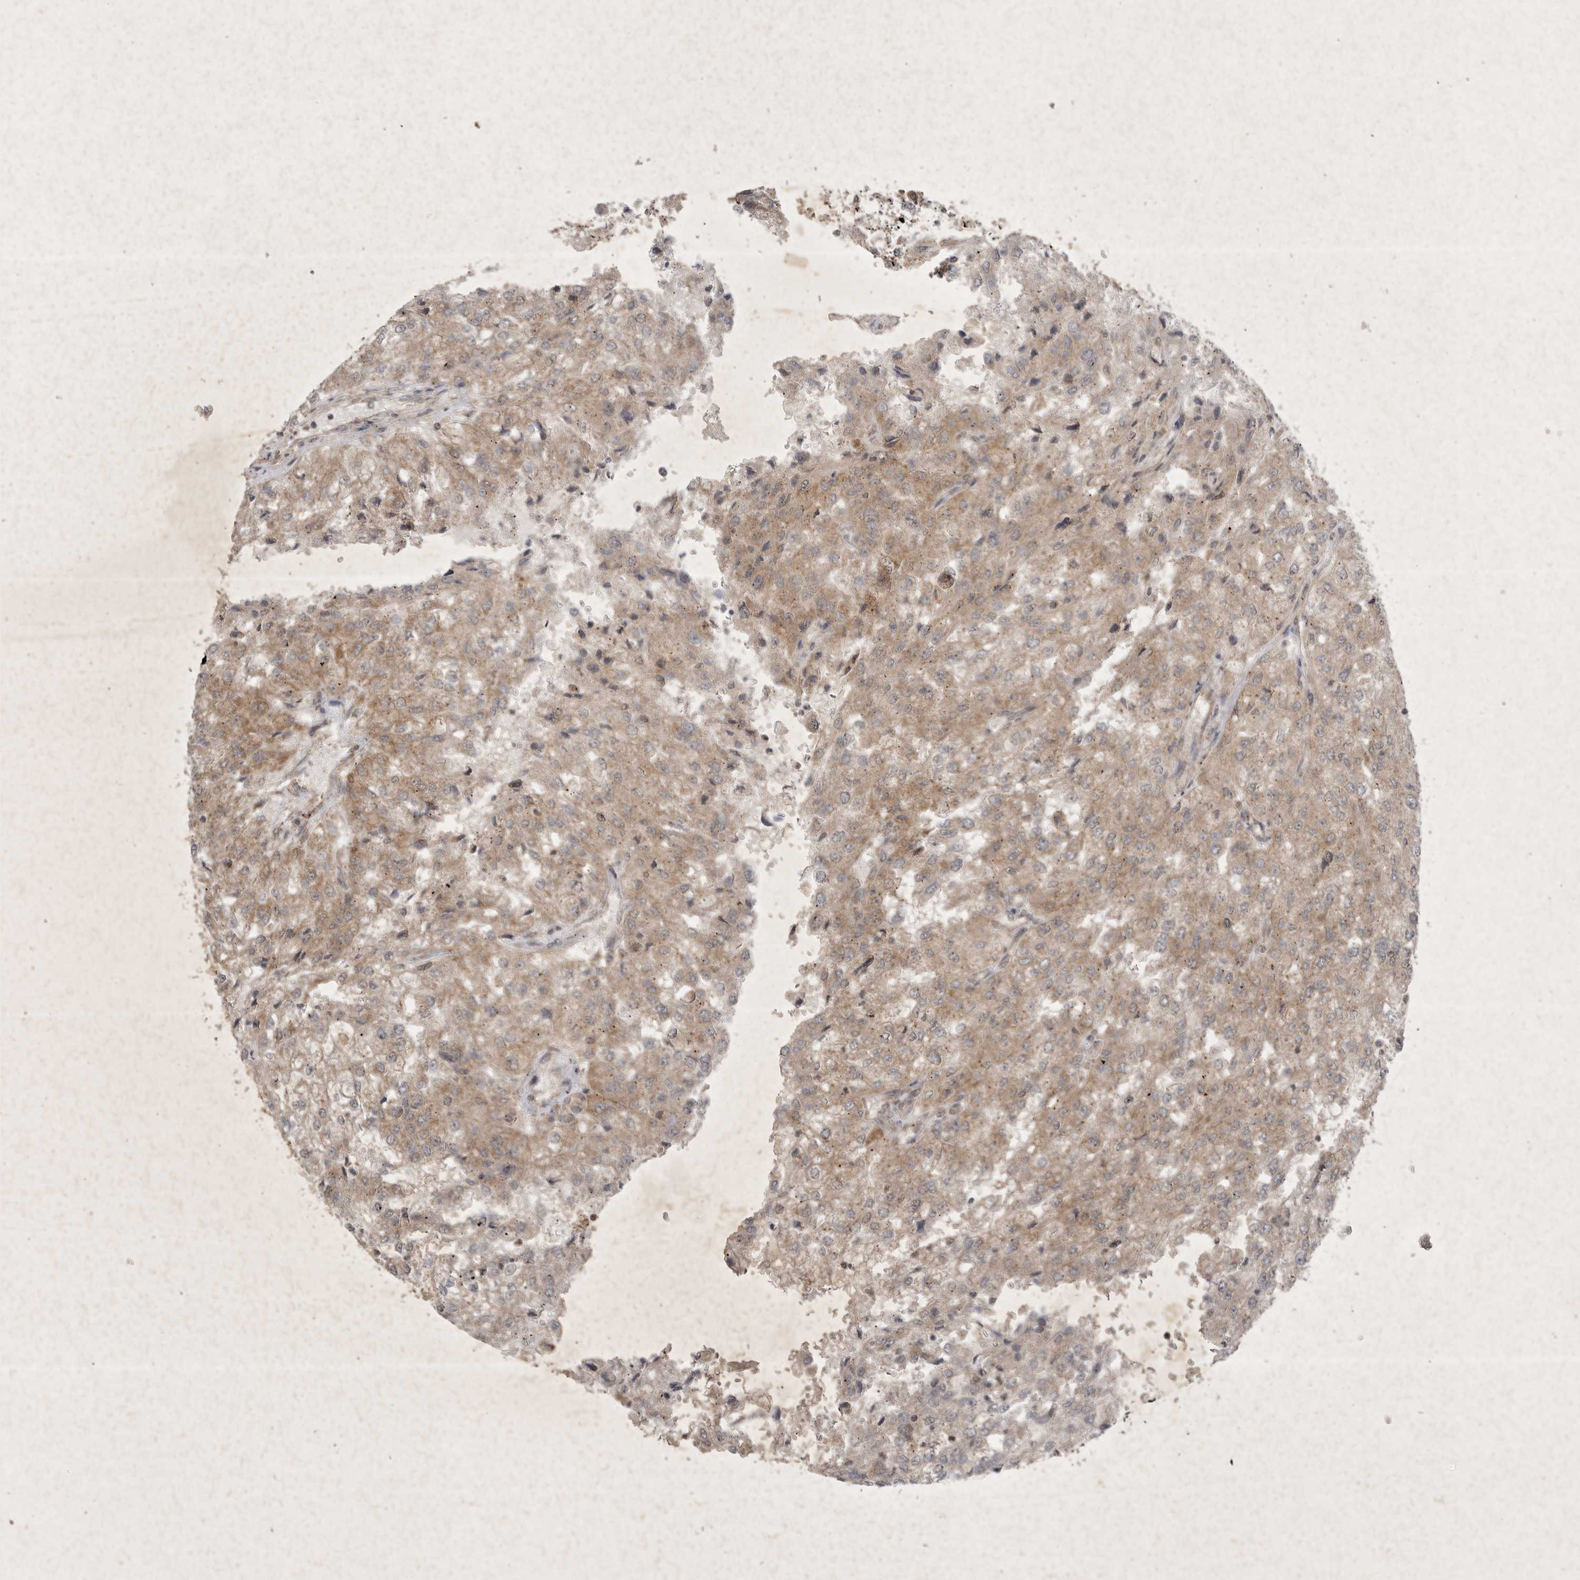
{"staining": {"intensity": "moderate", "quantity": ">75%", "location": "cytoplasmic/membranous"}, "tissue": "renal cancer", "cell_type": "Tumor cells", "image_type": "cancer", "snomed": [{"axis": "morphology", "description": "Adenocarcinoma, NOS"}, {"axis": "topography", "description": "Kidney"}], "caption": "Brown immunohistochemical staining in human renal cancer (adenocarcinoma) shows moderate cytoplasmic/membranous staining in about >75% of tumor cells.", "gene": "DDR1", "patient": {"sex": "female", "age": 54}}